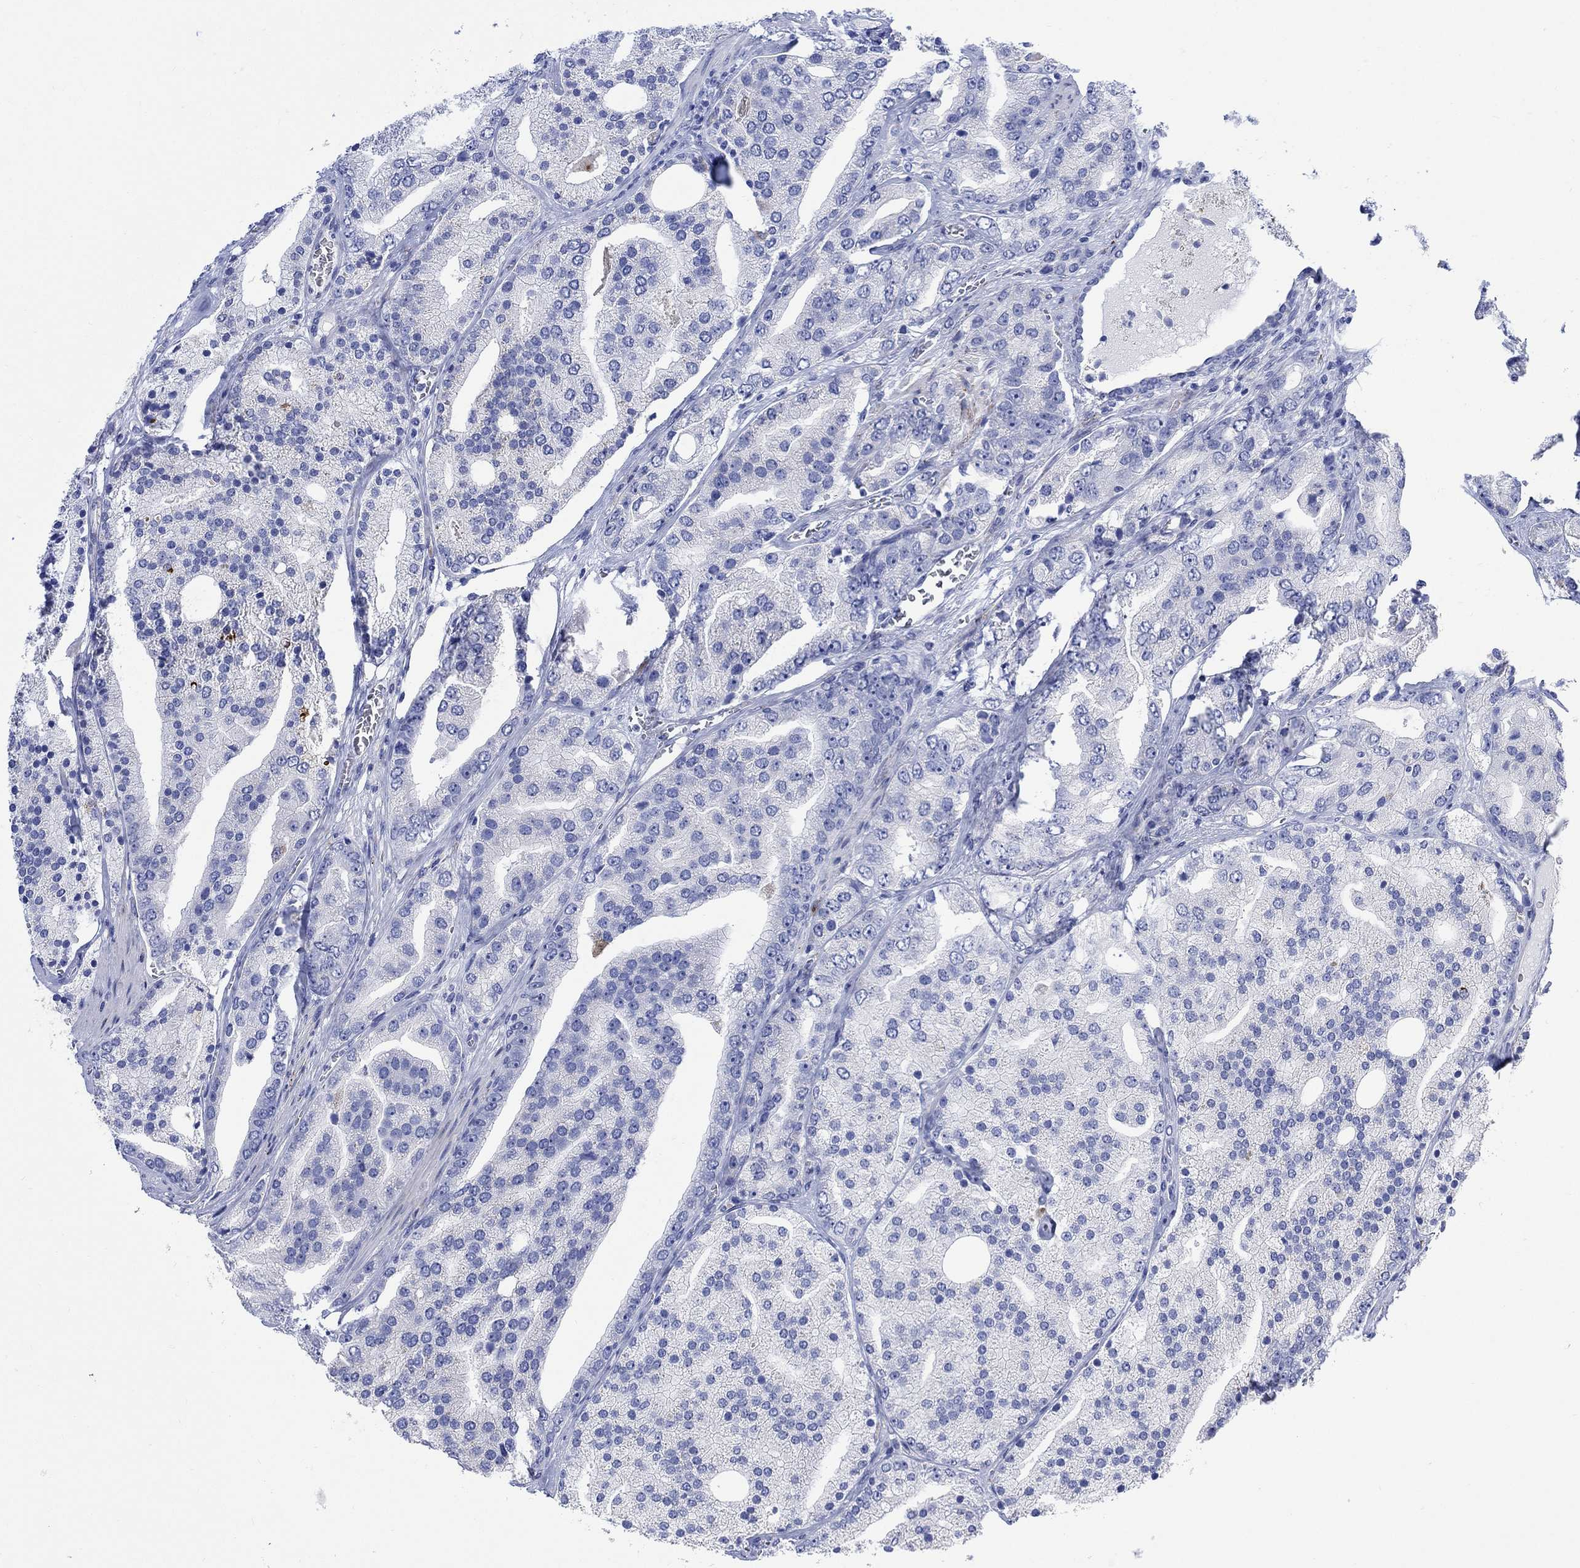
{"staining": {"intensity": "negative", "quantity": "none", "location": "none"}, "tissue": "prostate cancer", "cell_type": "Tumor cells", "image_type": "cancer", "snomed": [{"axis": "morphology", "description": "Adenocarcinoma, NOS"}, {"axis": "topography", "description": "Prostate"}], "caption": "Immunohistochemistry (IHC) histopathology image of prostate cancer (adenocarcinoma) stained for a protein (brown), which demonstrates no staining in tumor cells.", "gene": "MYL1", "patient": {"sex": "male", "age": 69}}